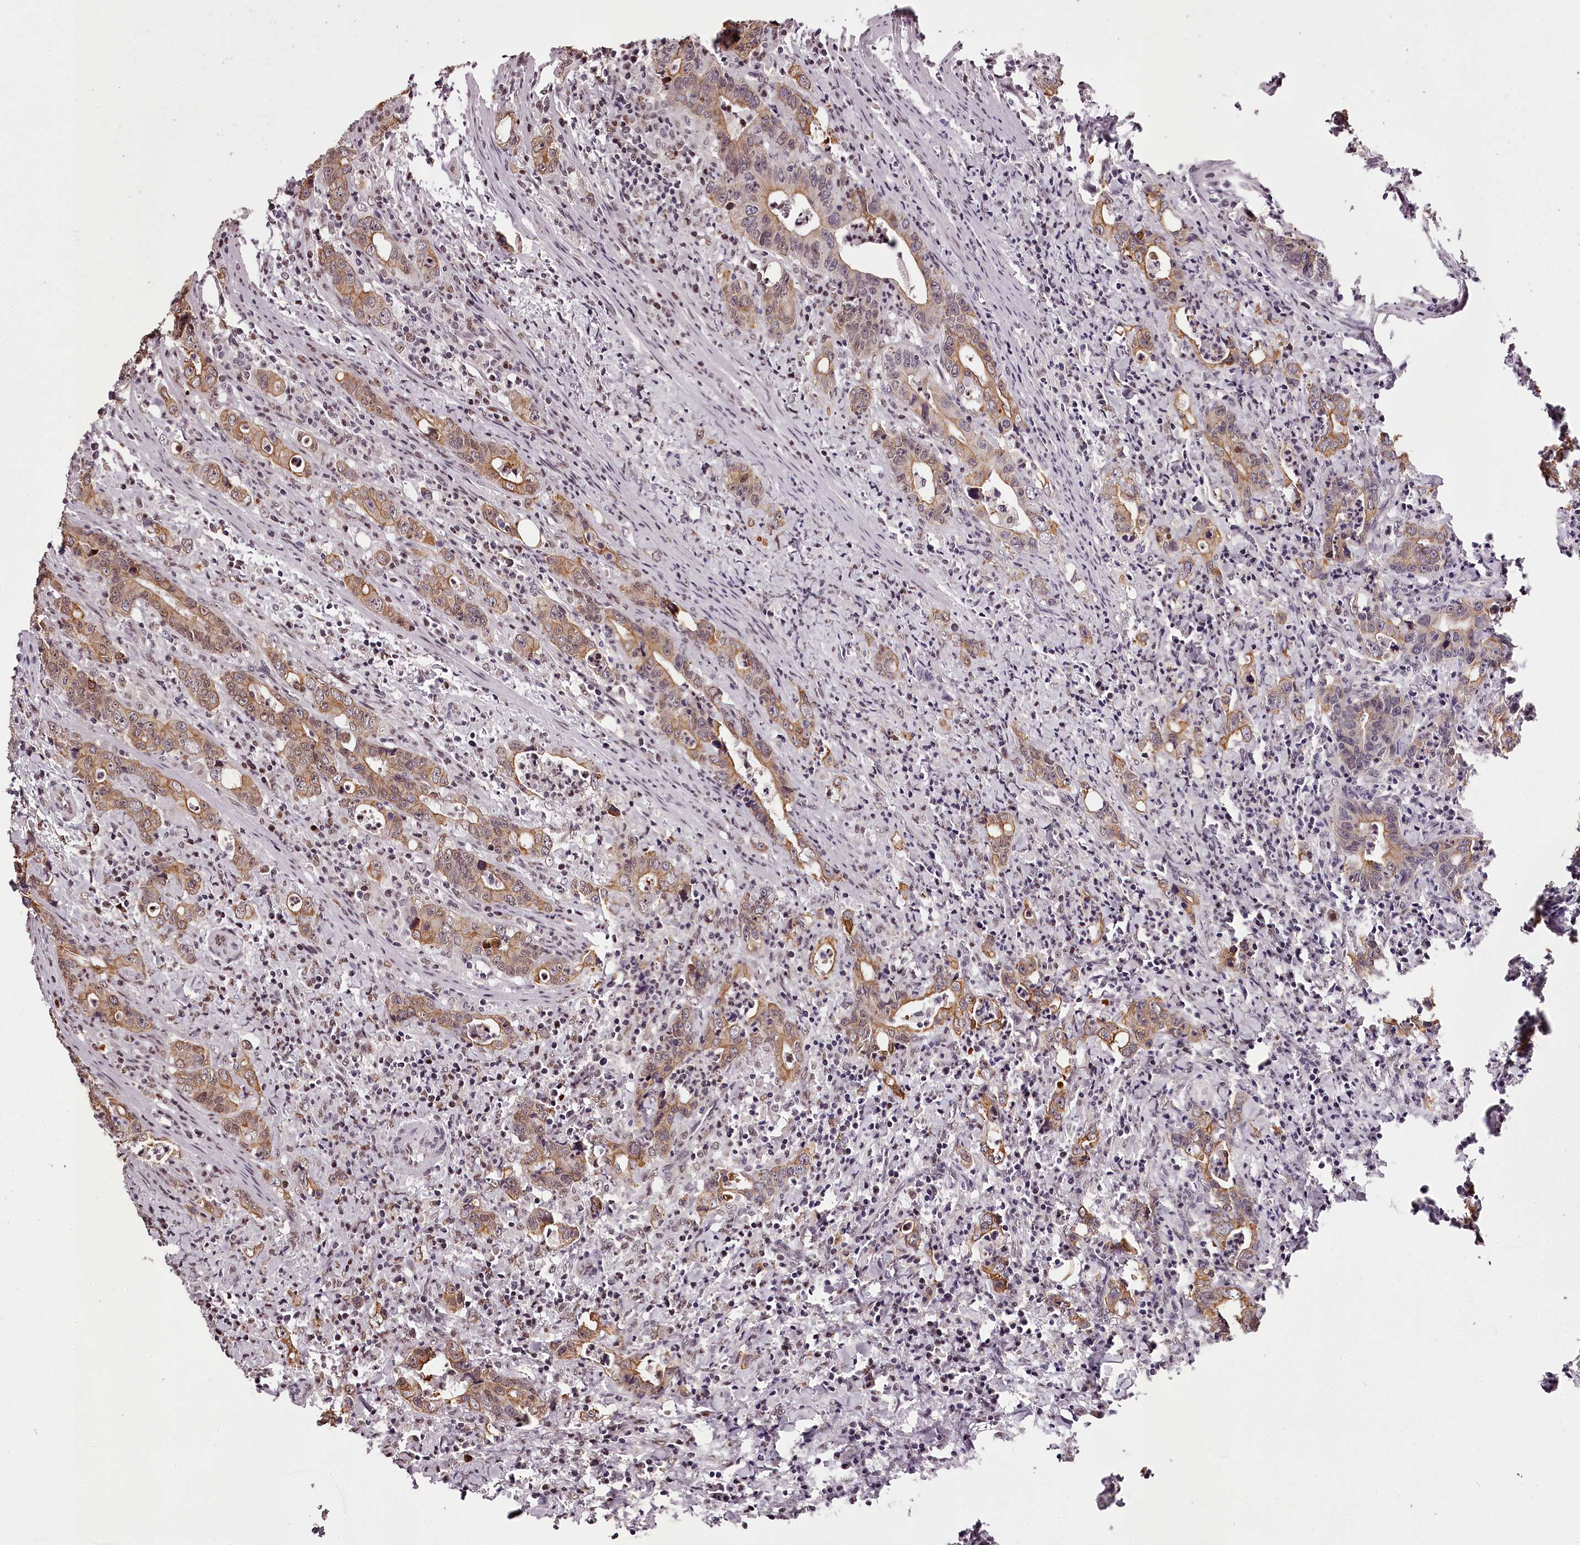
{"staining": {"intensity": "moderate", "quantity": ">75%", "location": "cytoplasmic/membranous"}, "tissue": "colorectal cancer", "cell_type": "Tumor cells", "image_type": "cancer", "snomed": [{"axis": "morphology", "description": "Adenocarcinoma, NOS"}, {"axis": "topography", "description": "Colon"}], "caption": "Protein expression analysis of human adenocarcinoma (colorectal) reveals moderate cytoplasmic/membranous expression in approximately >75% of tumor cells. (DAB (3,3'-diaminobenzidine) IHC, brown staining for protein, blue staining for nuclei).", "gene": "THYN1", "patient": {"sex": "female", "age": 75}}